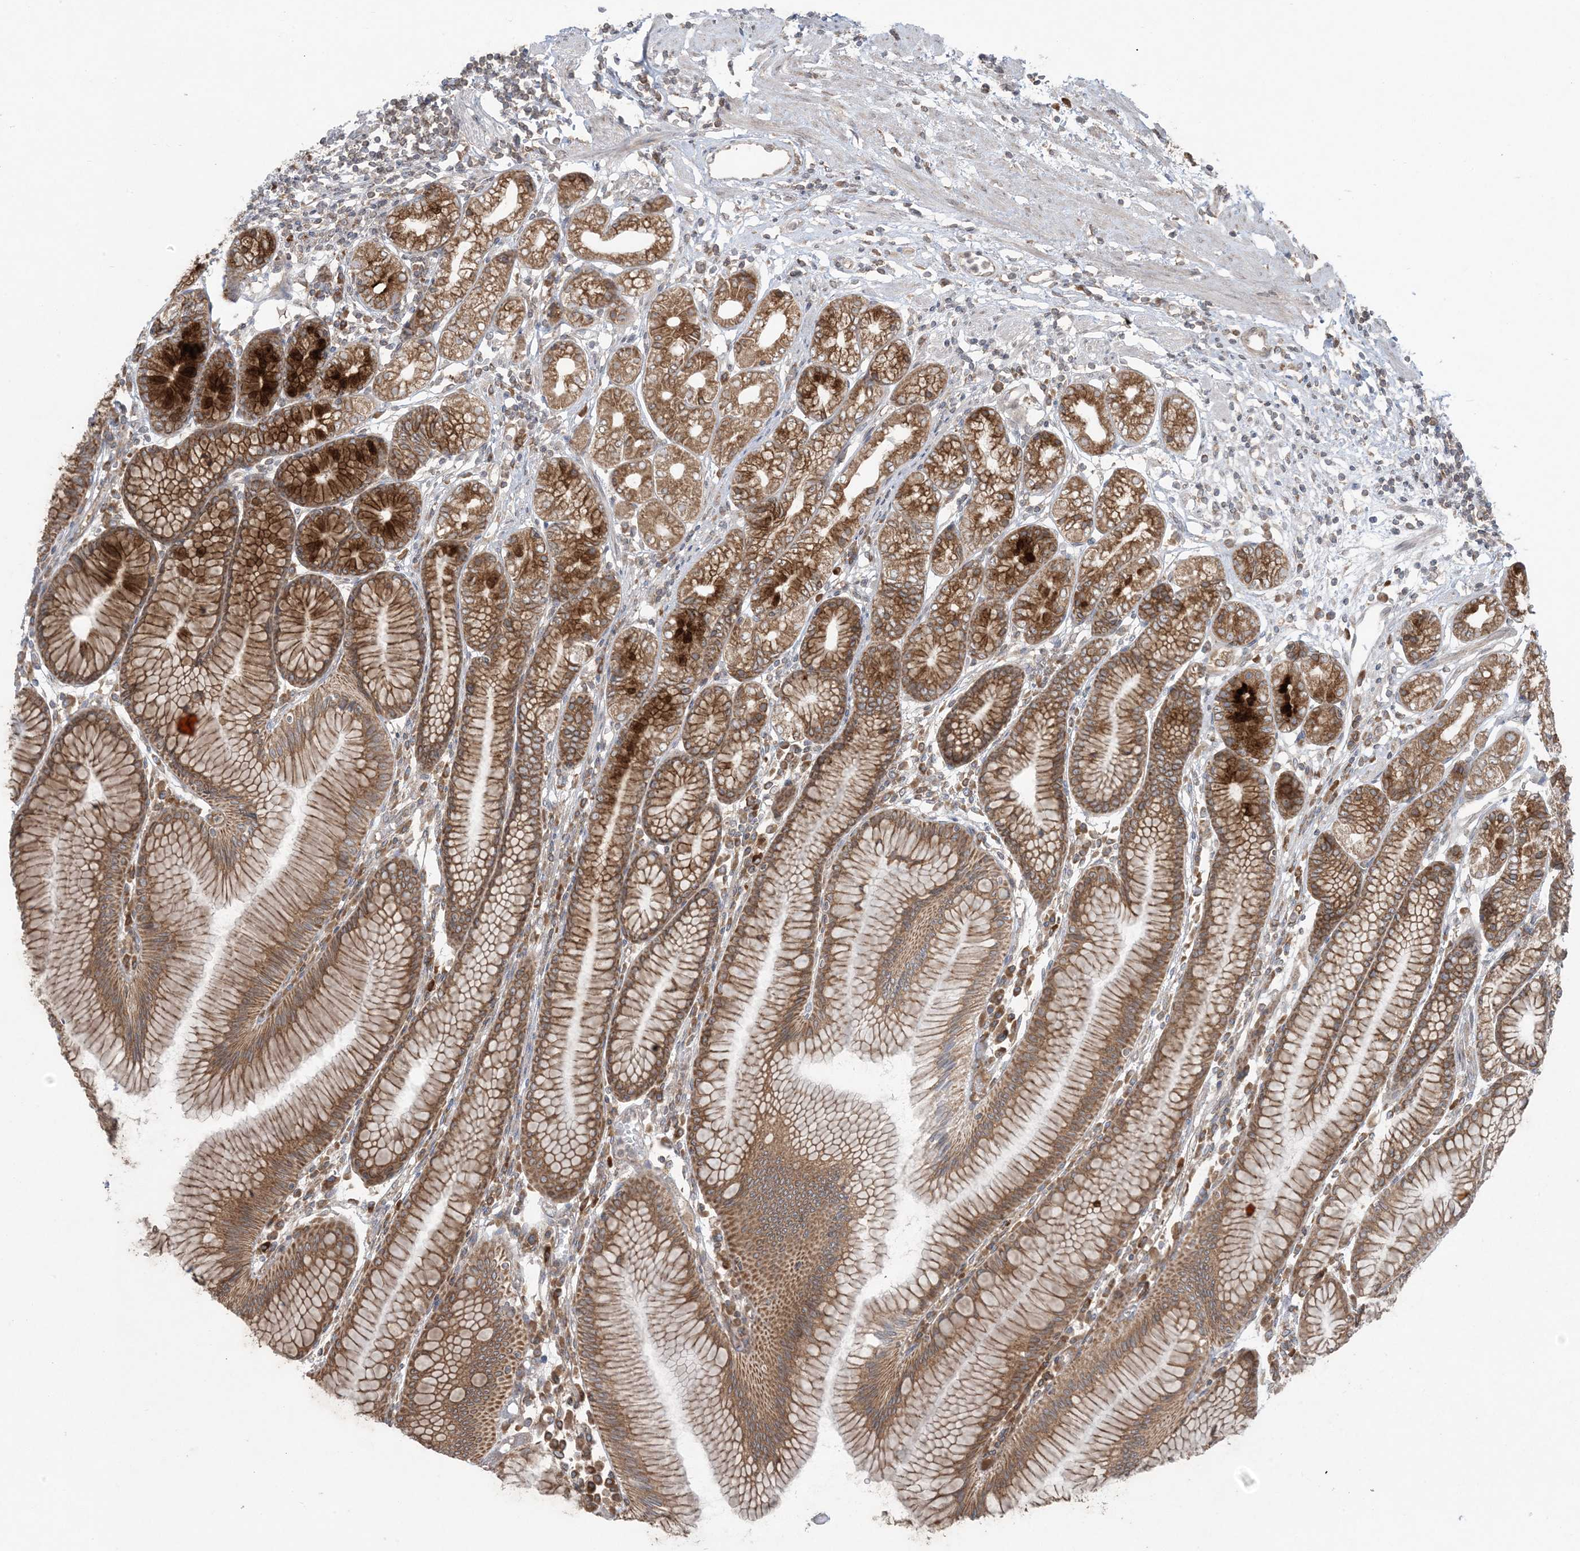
{"staining": {"intensity": "moderate", "quantity": ">75%", "location": "cytoplasmic/membranous"}, "tissue": "stomach", "cell_type": "Glandular cells", "image_type": "normal", "snomed": [{"axis": "morphology", "description": "Normal tissue, NOS"}, {"axis": "topography", "description": "Stomach"}], "caption": "Protein staining of normal stomach exhibits moderate cytoplasmic/membranous staining in about >75% of glandular cells. (DAB = brown stain, brightfield microscopy at high magnification).", "gene": "UBXN4", "patient": {"sex": "female", "age": 57}}